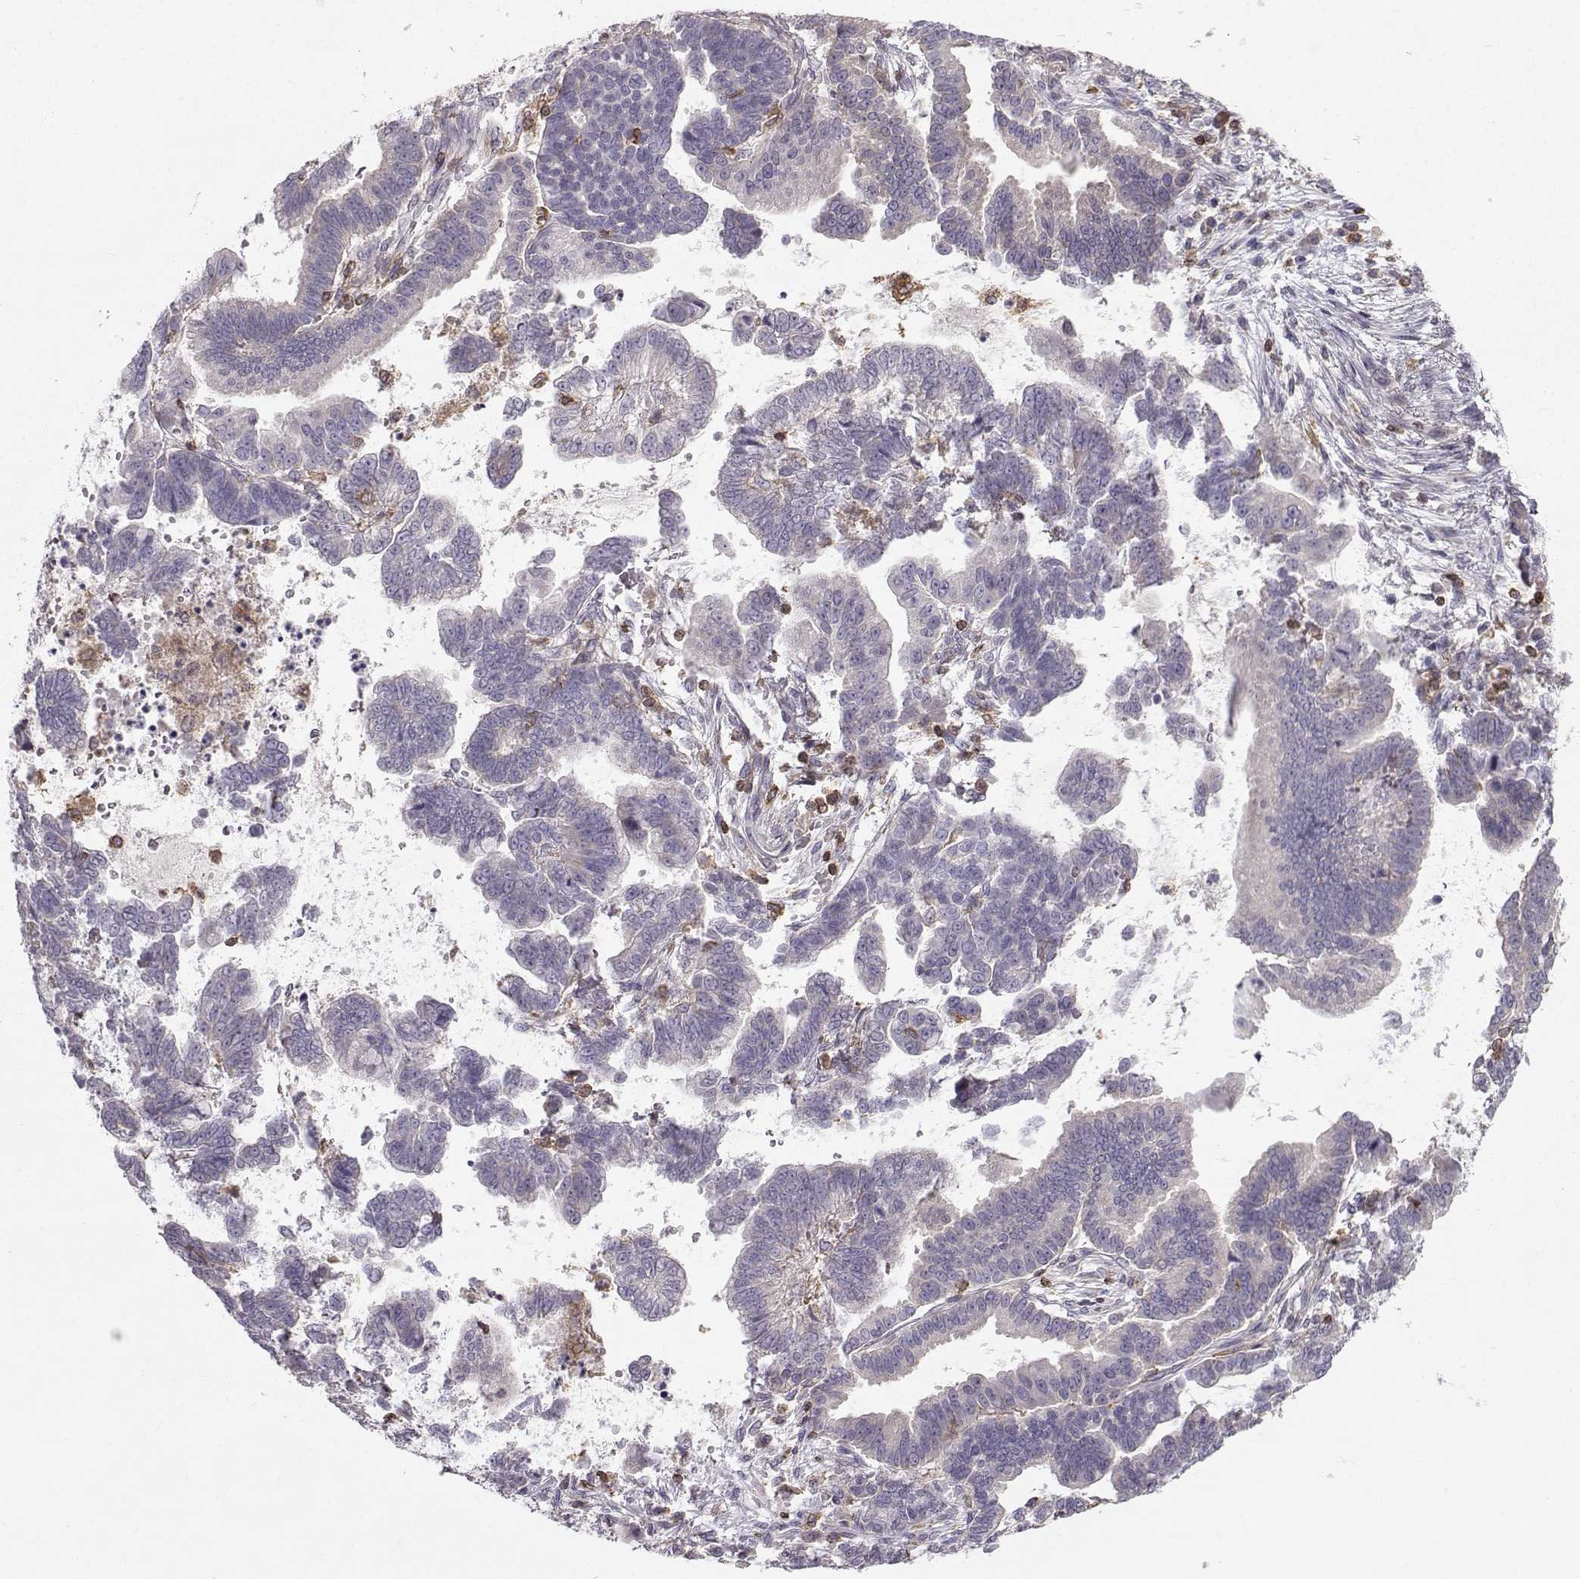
{"staining": {"intensity": "negative", "quantity": "none", "location": "none"}, "tissue": "stomach cancer", "cell_type": "Tumor cells", "image_type": "cancer", "snomed": [{"axis": "morphology", "description": "Adenocarcinoma, NOS"}, {"axis": "topography", "description": "Stomach"}], "caption": "This micrograph is of adenocarcinoma (stomach) stained with IHC to label a protein in brown with the nuclei are counter-stained blue. There is no expression in tumor cells.", "gene": "ZBTB32", "patient": {"sex": "male", "age": 83}}